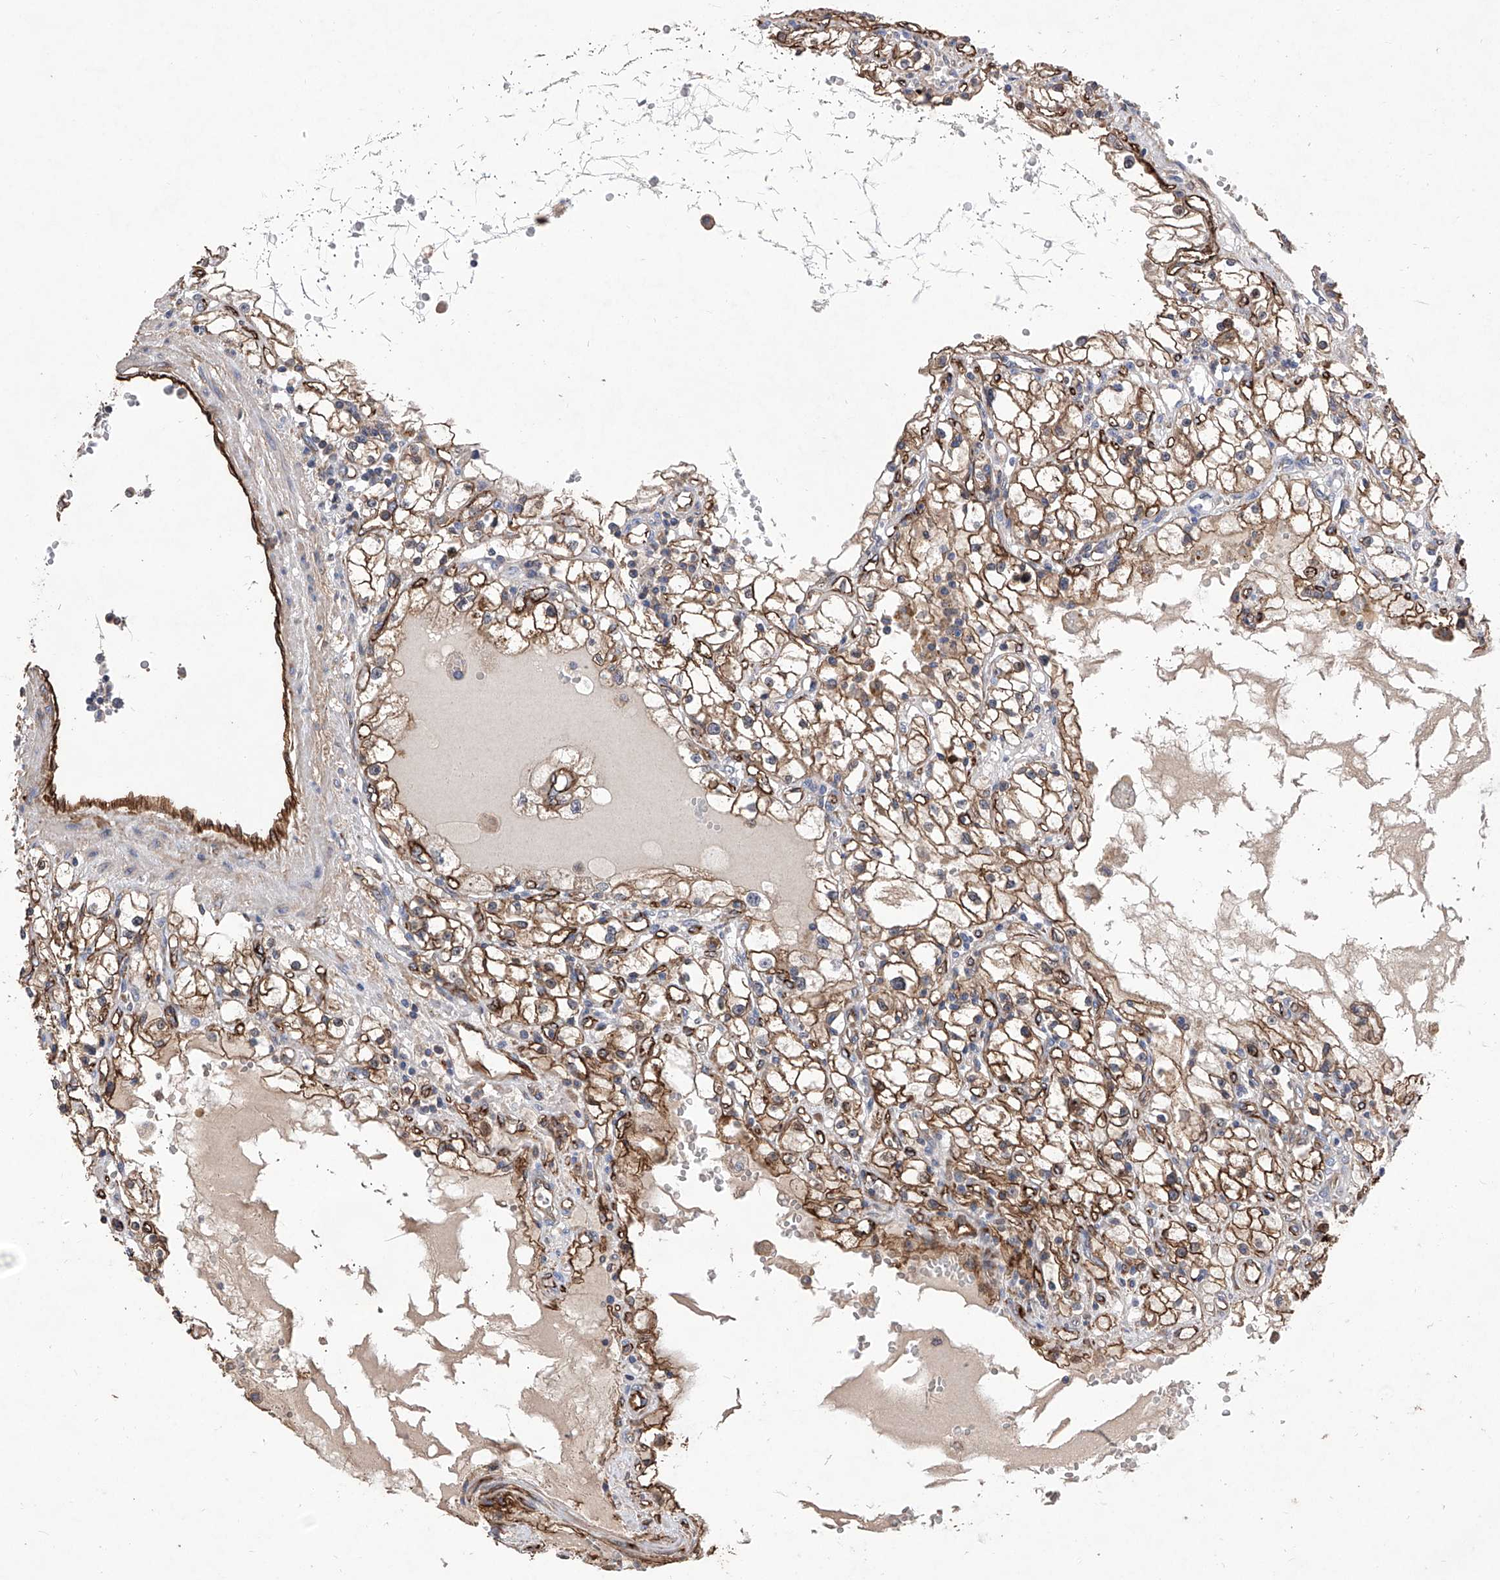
{"staining": {"intensity": "moderate", "quantity": ">75%", "location": "cytoplasmic/membranous"}, "tissue": "renal cancer", "cell_type": "Tumor cells", "image_type": "cancer", "snomed": [{"axis": "morphology", "description": "Adenocarcinoma, NOS"}, {"axis": "topography", "description": "Kidney"}], "caption": "Protein expression analysis of adenocarcinoma (renal) demonstrates moderate cytoplasmic/membranous staining in about >75% of tumor cells. The protein is shown in brown color, while the nuclei are stained blue.", "gene": "INPP5B", "patient": {"sex": "male", "age": 56}}